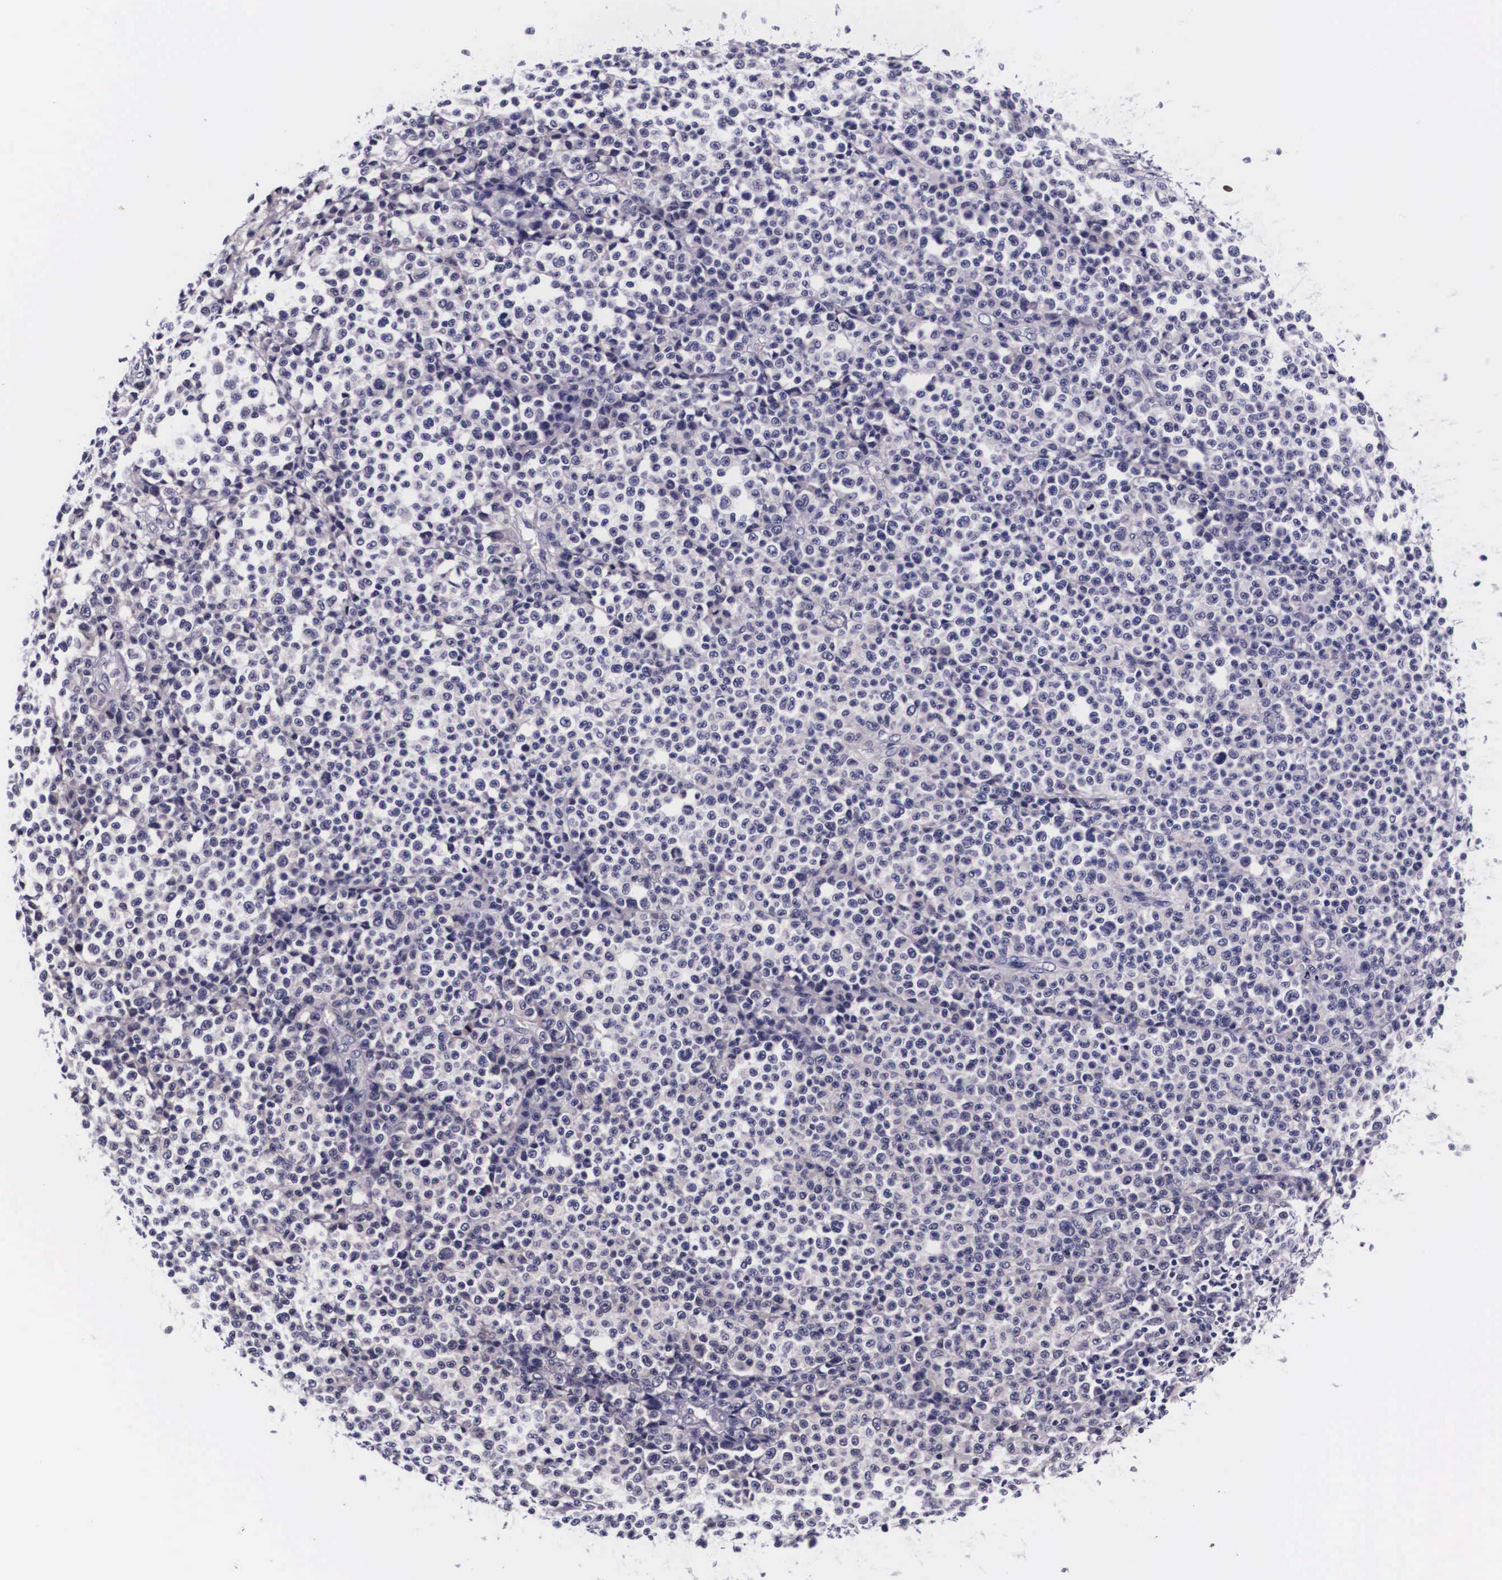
{"staining": {"intensity": "negative", "quantity": "none", "location": "none"}, "tissue": "melanoma", "cell_type": "Tumor cells", "image_type": "cancer", "snomed": [{"axis": "morphology", "description": "Malignant melanoma, Metastatic site"}, {"axis": "topography", "description": "Skin"}], "caption": "The histopathology image shows no staining of tumor cells in melanoma.", "gene": "PHETA2", "patient": {"sex": "male", "age": 32}}